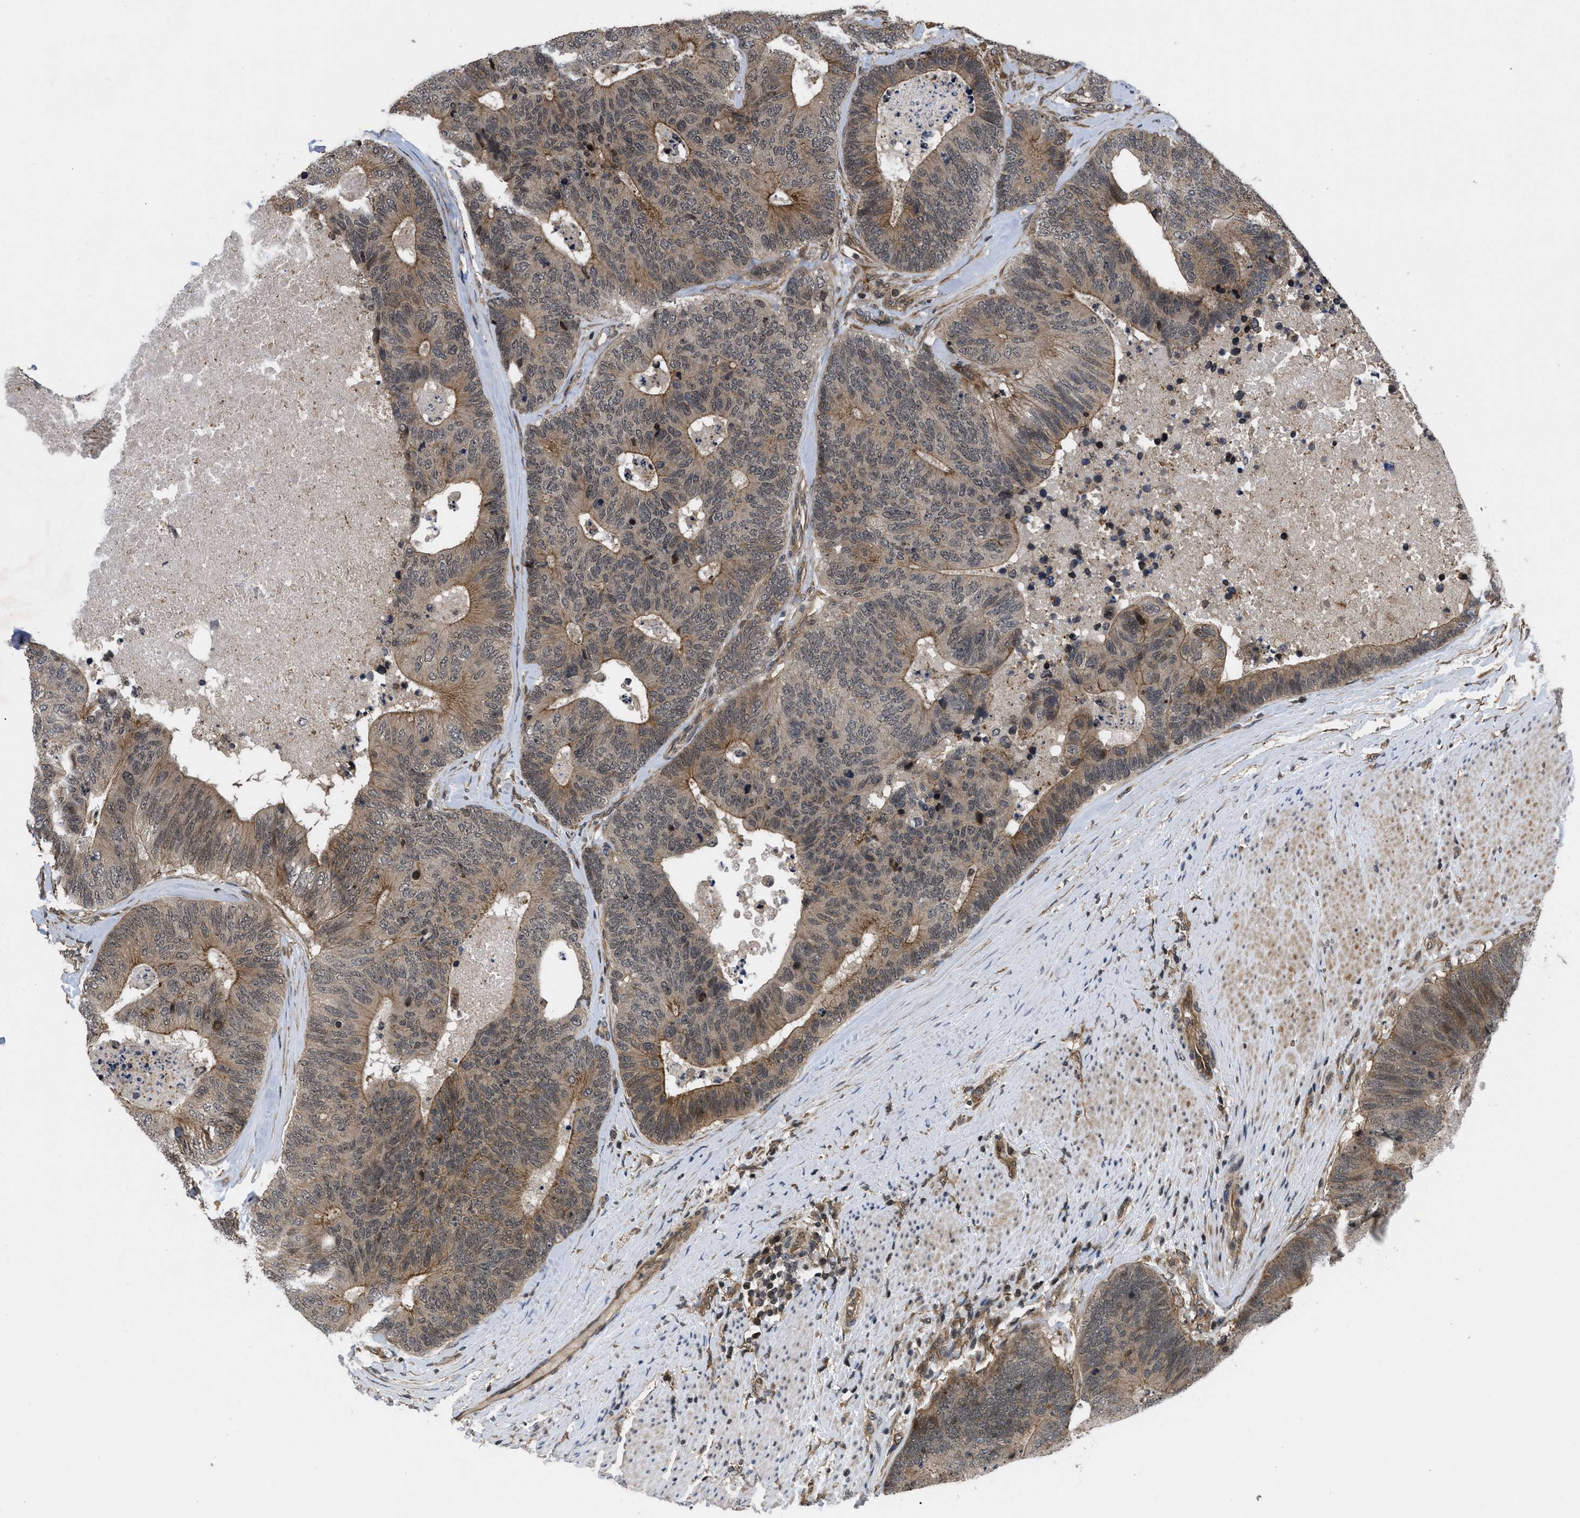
{"staining": {"intensity": "moderate", "quantity": ">75%", "location": "cytoplasmic/membranous"}, "tissue": "colorectal cancer", "cell_type": "Tumor cells", "image_type": "cancer", "snomed": [{"axis": "morphology", "description": "Adenocarcinoma, NOS"}, {"axis": "topography", "description": "Colon"}], "caption": "A brown stain shows moderate cytoplasmic/membranous expression of a protein in adenocarcinoma (colorectal) tumor cells.", "gene": "DNAJC14", "patient": {"sex": "female", "age": 67}}